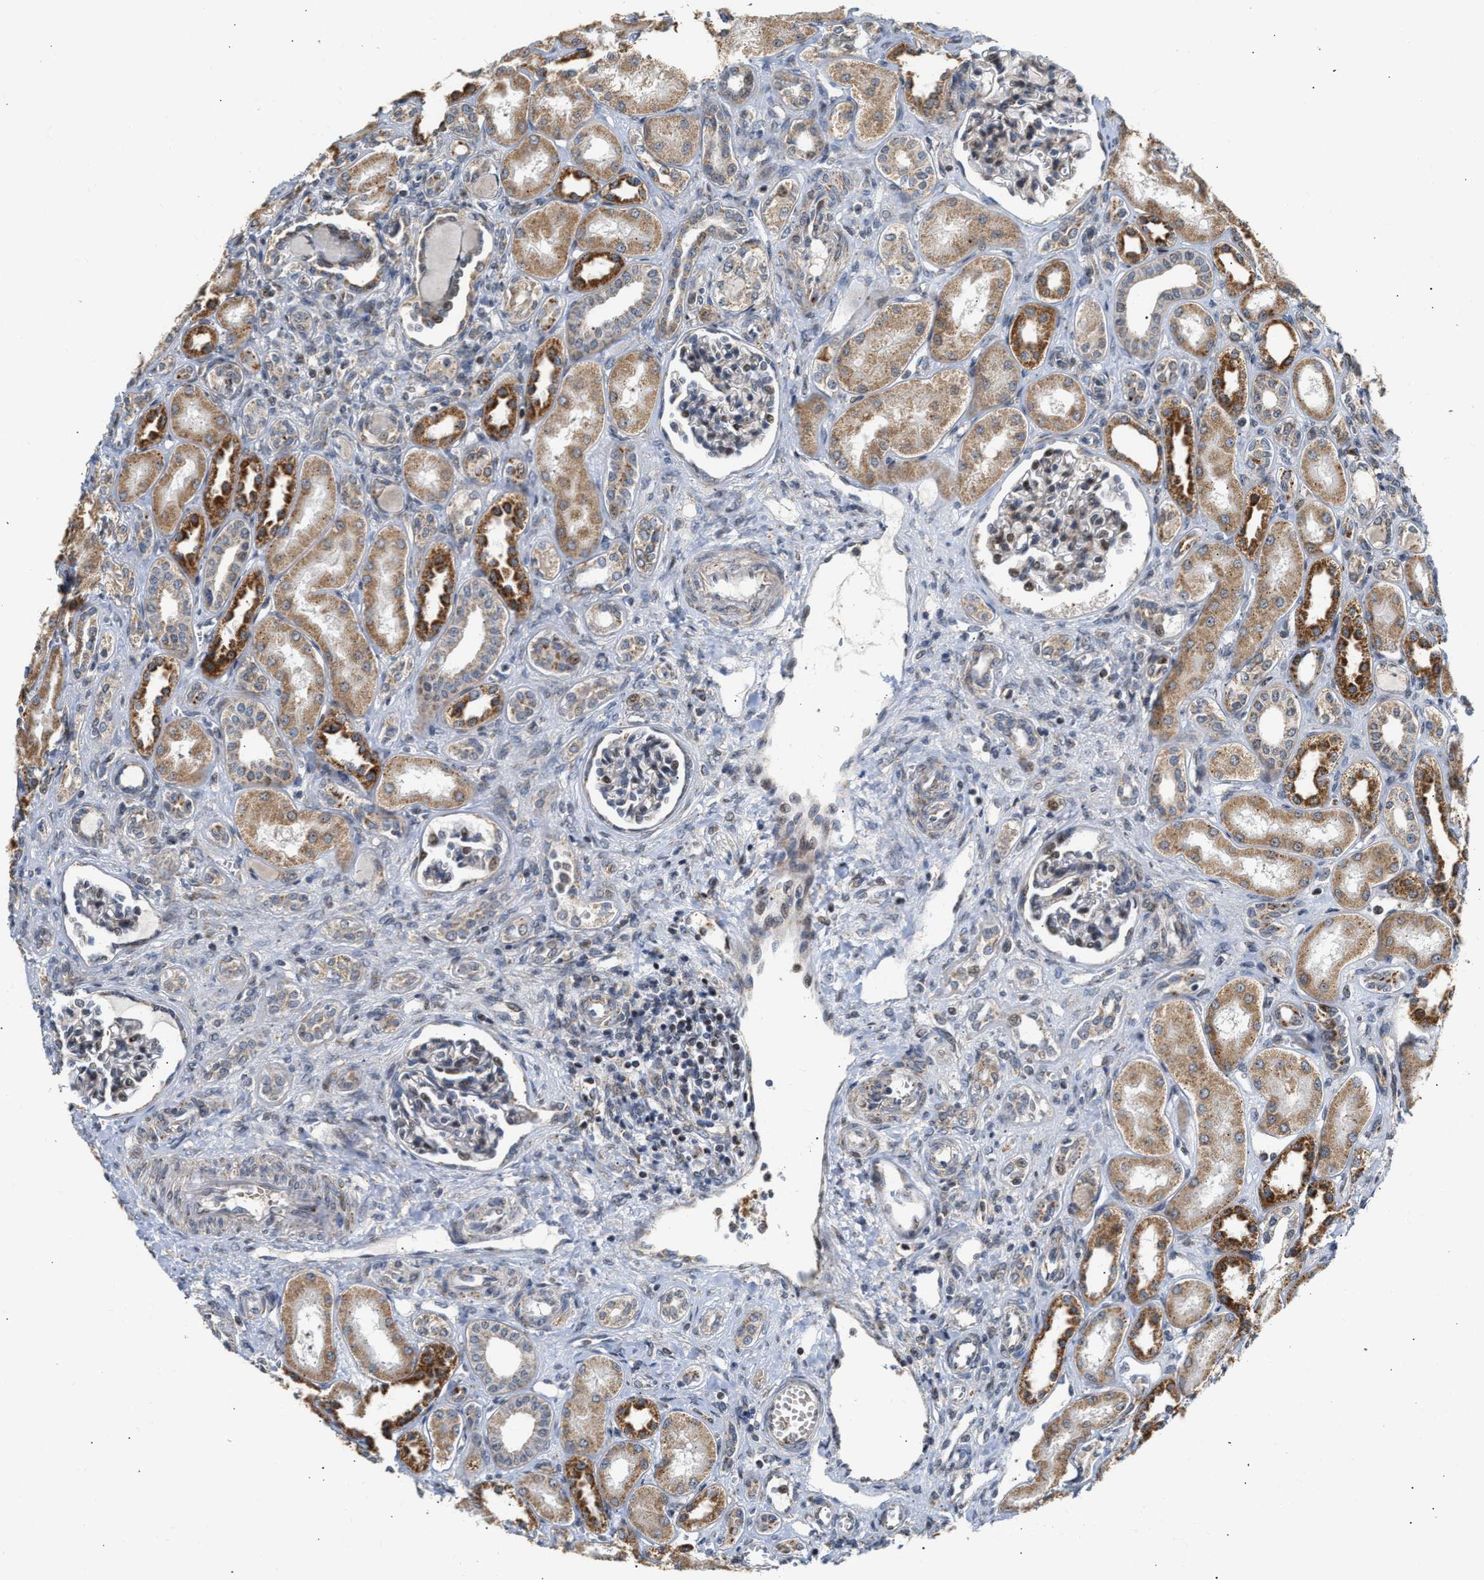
{"staining": {"intensity": "moderate", "quantity": "25%-75%", "location": "cytoplasmic/membranous,nuclear"}, "tissue": "kidney", "cell_type": "Cells in glomeruli", "image_type": "normal", "snomed": [{"axis": "morphology", "description": "Normal tissue, NOS"}, {"axis": "topography", "description": "Kidney"}], "caption": "Cells in glomeruli demonstrate medium levels of moderate cytoplasmic/membranous,nuclear positivity in approximately 25%-75% of cells in benign human kidney.", "gene": "DEPTOR", "patient": {"sex": "male", "age": 7}}